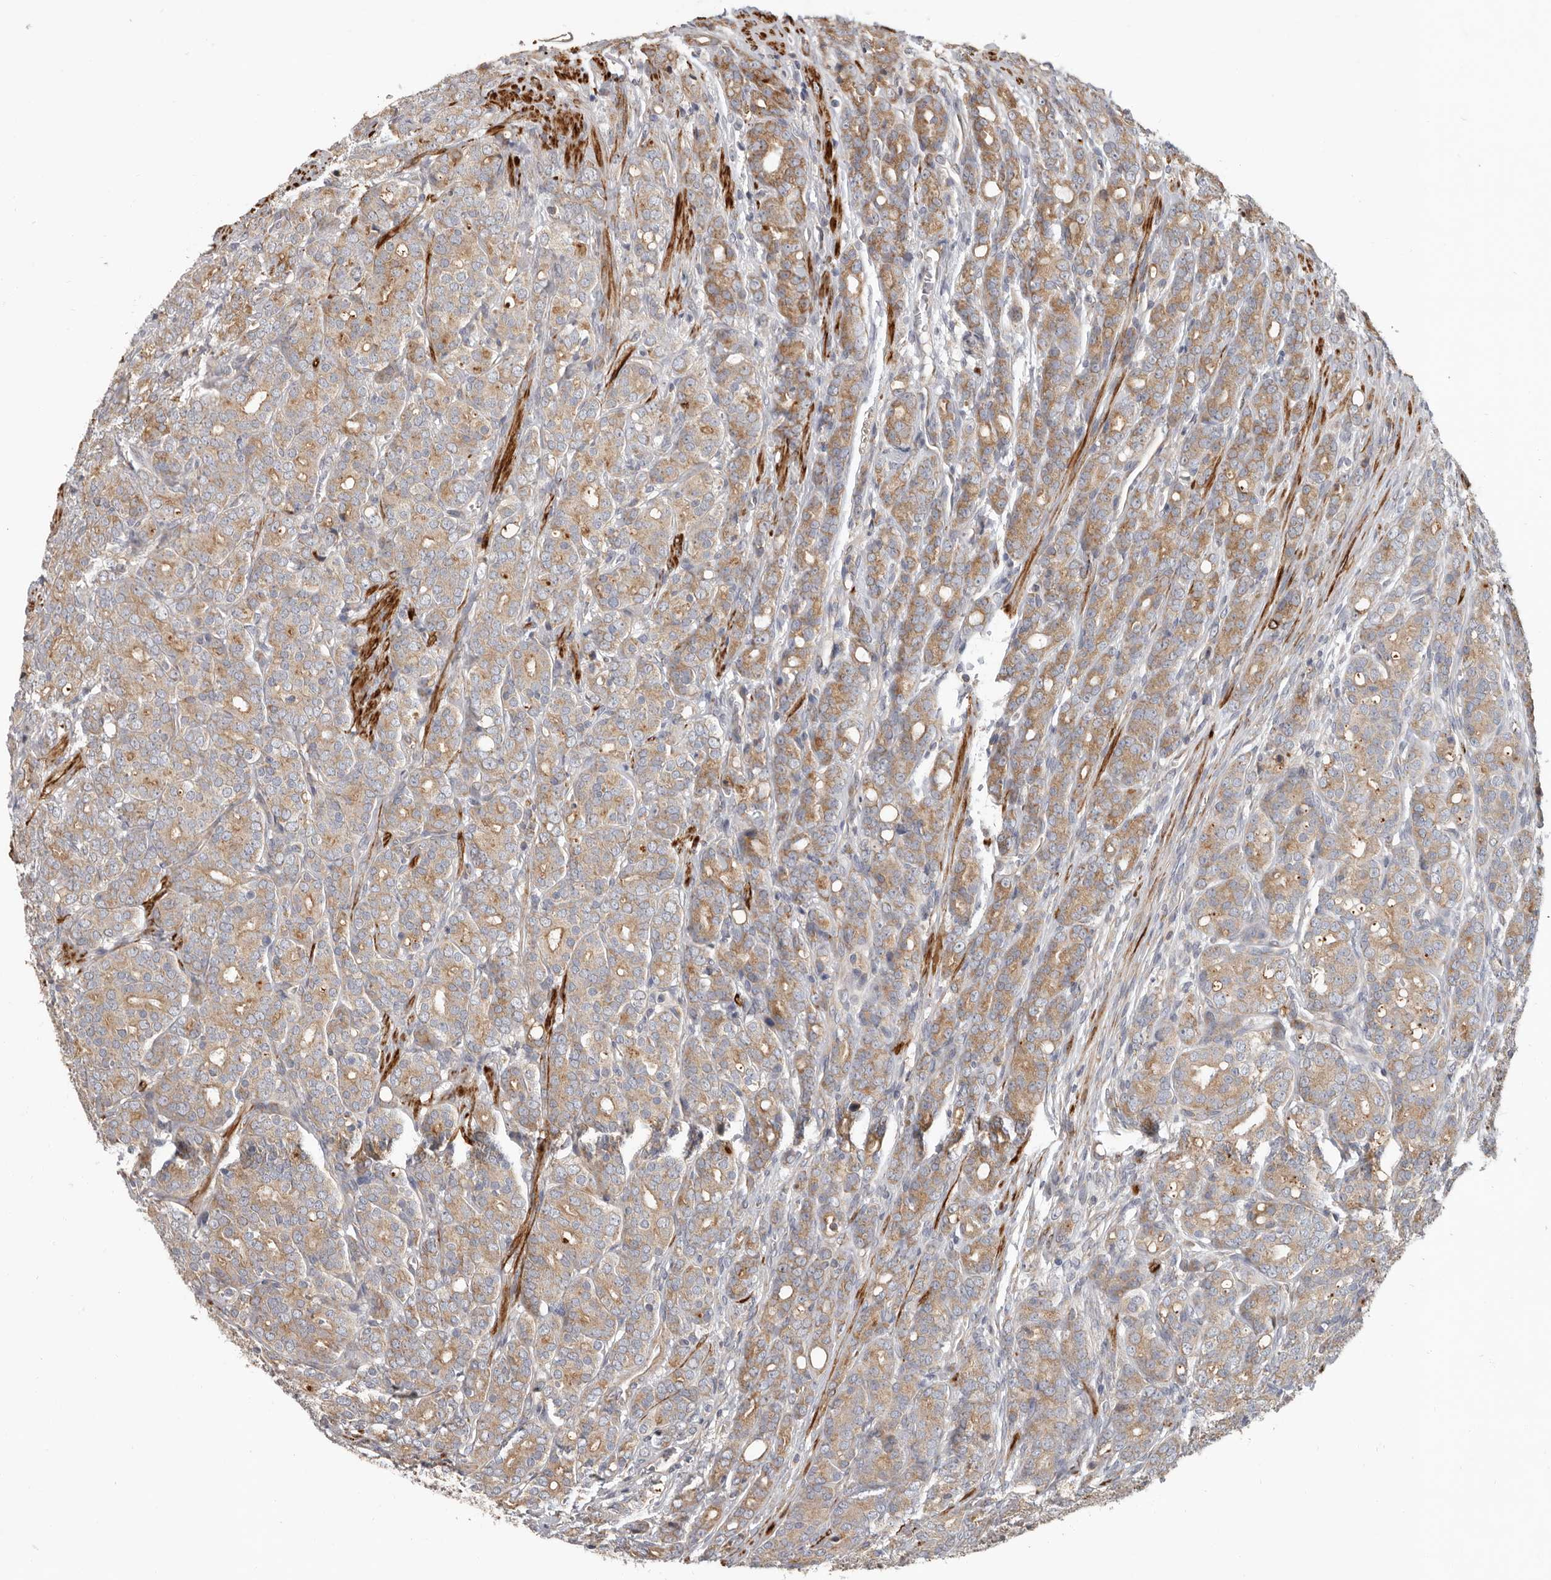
{"staining": {"intensity": "moderate", "quantity": ">75%", "location": "cytoplasmic/membranous"}, "tissue": "prostate cancer", "cell_type": "Tumor cells", "image_type": "cancer", "snomed": [{"axis": "morphology", "description": "Adenocarcinoma, High grade"}, {"axis": "topography", "description": "Prostate"}], "caption": "This histopathology image demonstrates immunohistochemistry staining of human prostate high-grade adenocarcinoma, with medium moderate cytoplasmic/membranous staining in approximately >75% of tumor cells.", "gene": "UNK", "patient": {"sex": "male", "age": 62}}